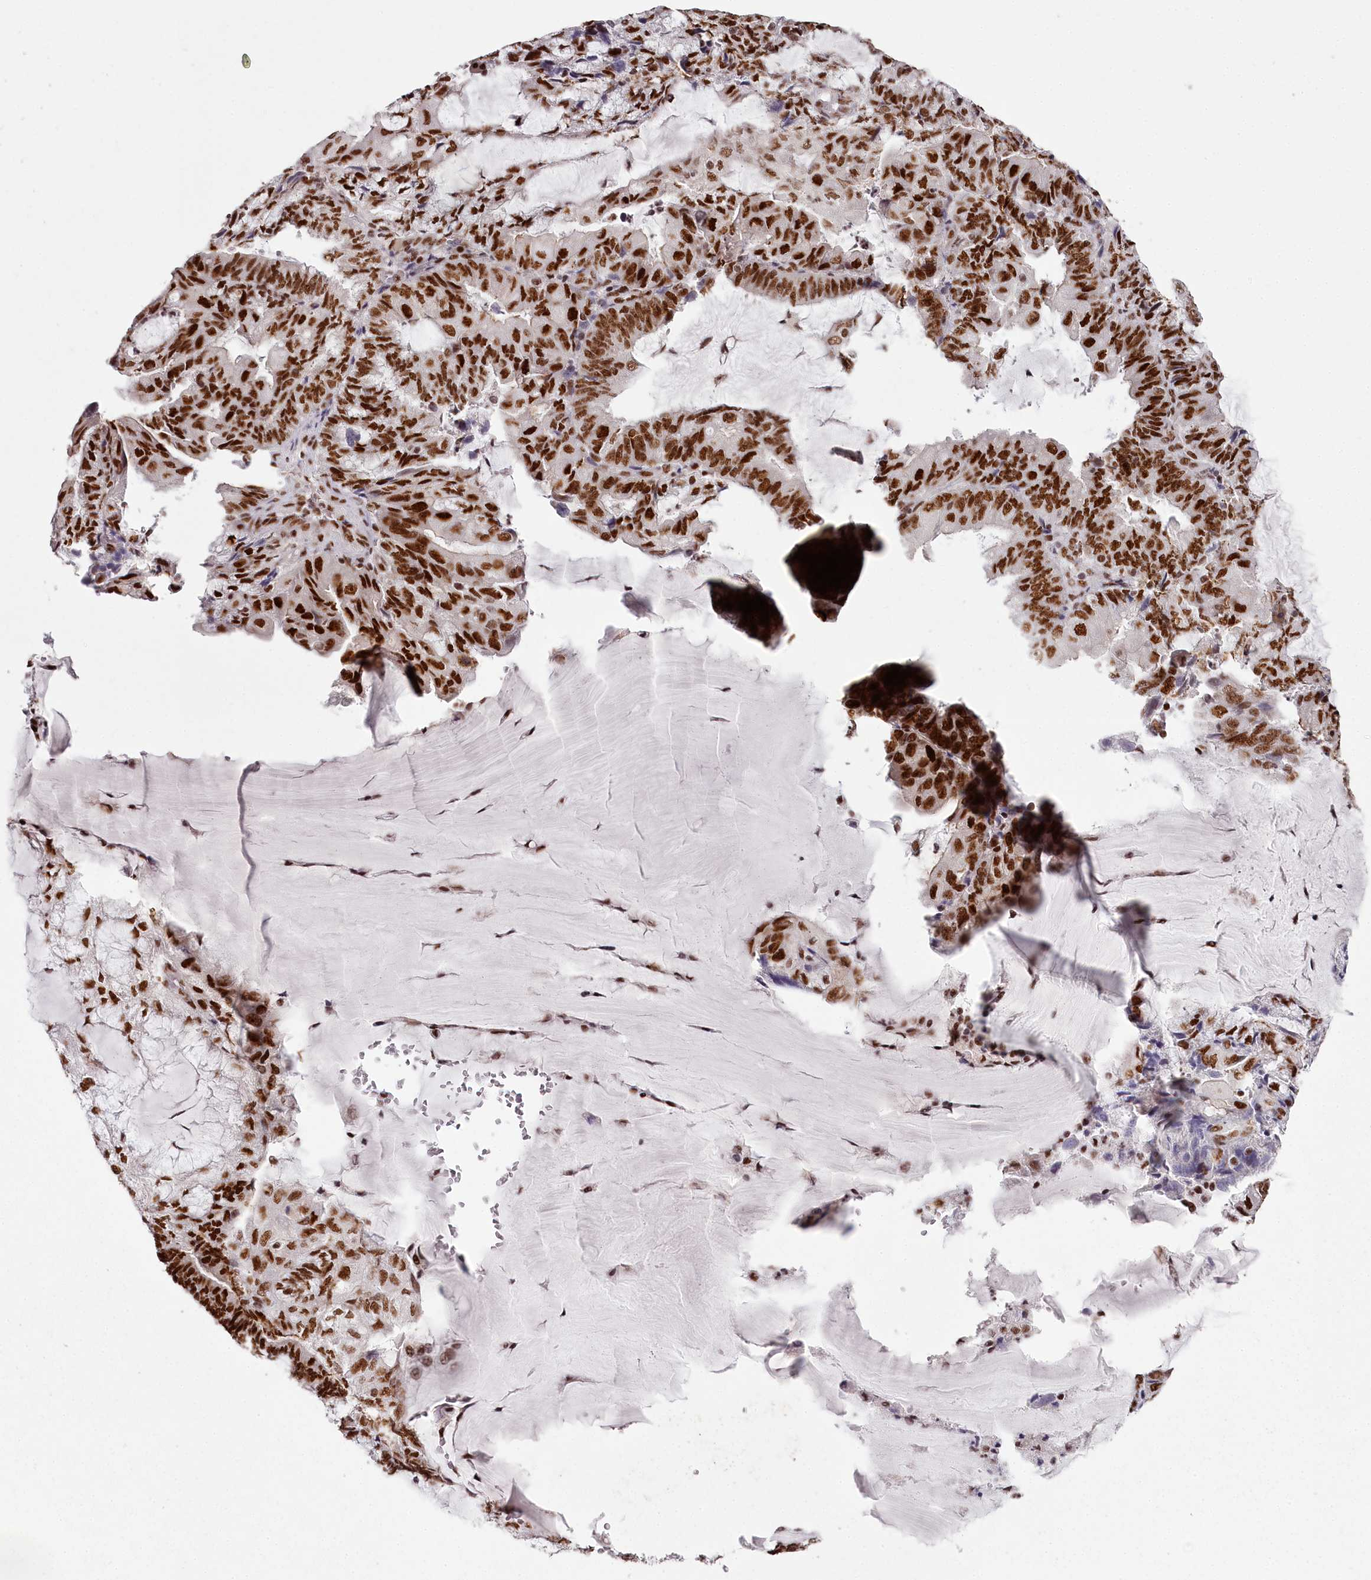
{"staining": {"intensity": "strong", "quantity": ">75%", "location": "nuclear"}, "tissue": "endometrial cancer", "cell_type": "Tumor cells", "image_type": "cancer", "snomed": [{"axis": "morphology", "description": "Adenocarcinoma, NOS"}, {"axis": "topography", "description": "Endometrium"}], "caption": "Strong nuclear positivity is present in about >75% of tumor cells in endometrial cancer (adenocarcinoma).", "gene": "PSPC1", "patient": {"sex": "female", "age": 81}}